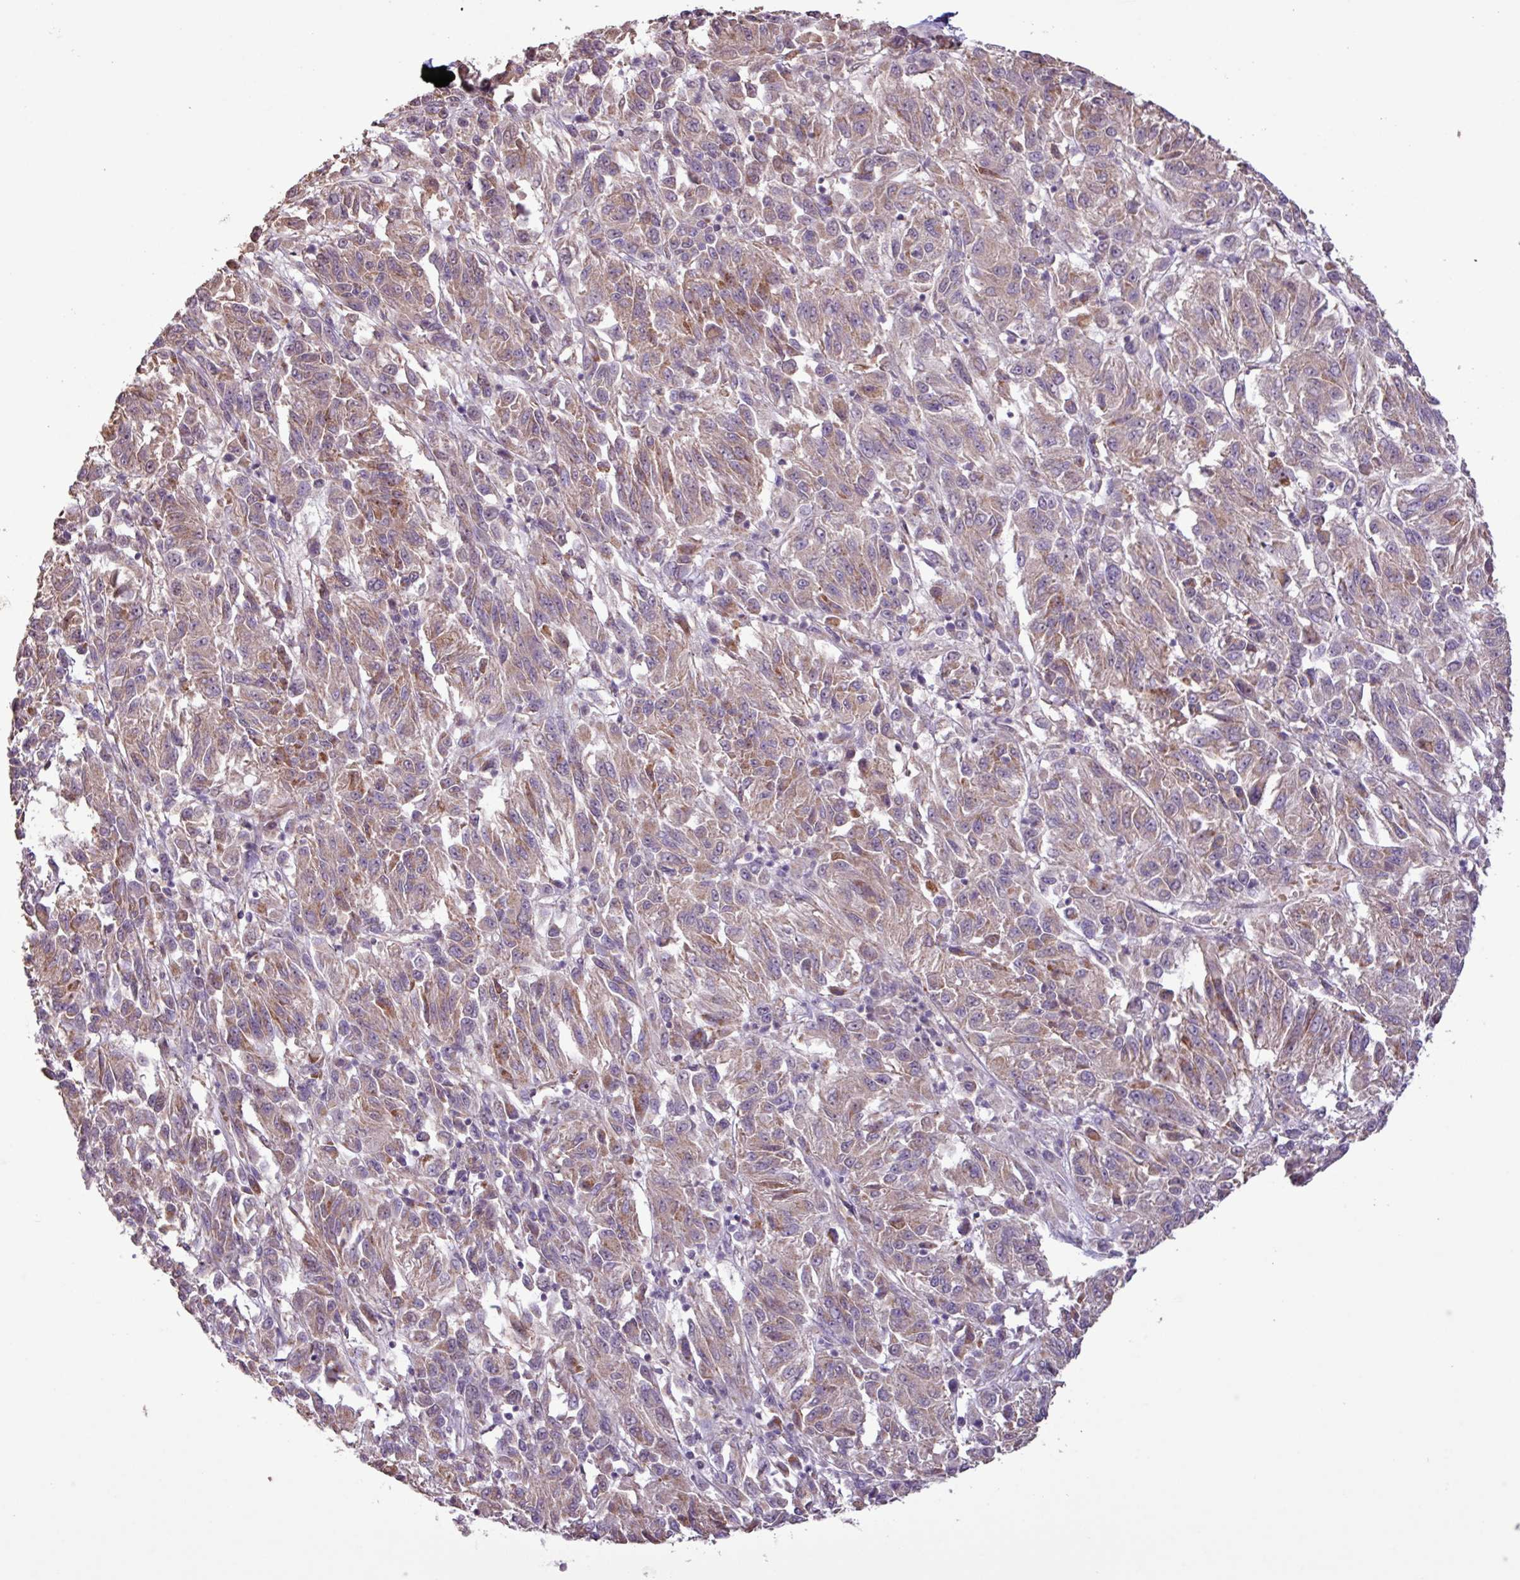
{"staining": {"intensity": "weak", "quantity": "25%-75%", "location": "cytoplasmic/membranous"}, "tissue": "melanoma", "cell_type": "Tumor cells", "image_type": "cancer", "snomed": [{"axis": "morphology", "description": "Malignant melanoma, Metastatic site"}, {"axis": "topography", "description": "Lung"}], "caption": "Immunohistochemical staining of human malignant melanoma (metastatic site) exhibits low levels of weak cytoplasmic/membranous staining in approximately 25%-75% of tumor cells.", "gene": "L3MBTL3", "patient": {"sex": "male", "age": 64}}